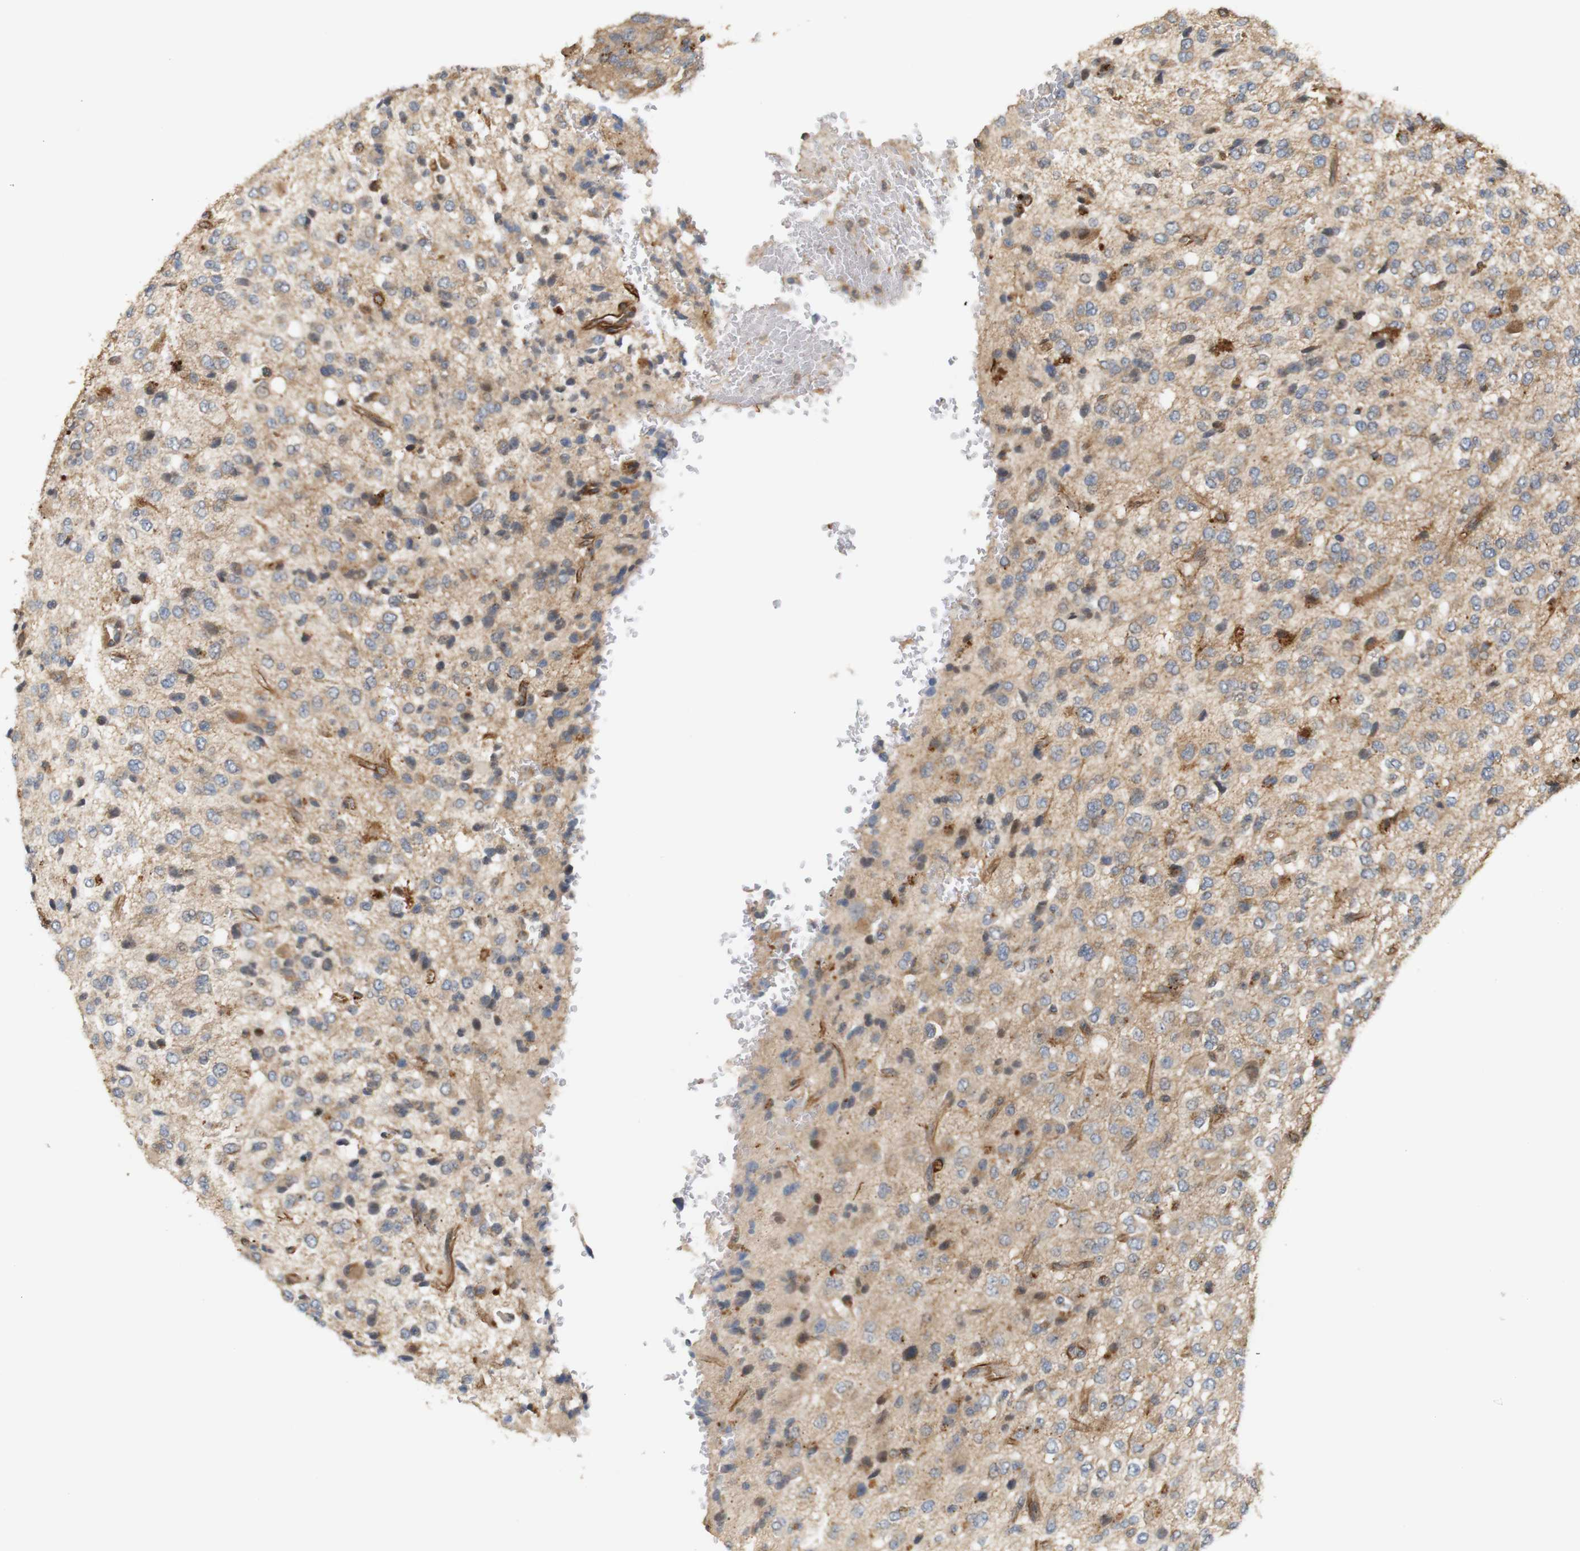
{"staining": {"intensity": "moderate", "quantity": "25%-75%", "location": "cytoplasmic/membranous"}, "tissue": "glioma", "cell_type": "Tumor cells", "image_type": "cancer", "snomed": [{"axis": "morphology", "description": "Glioma, malignant, High grade"}, {"axis": "topography", "description": "pancreas cauda"}], "caption": "Tumor cells display medium levels of moderate cytoplasmic/membranous expression in approximately 25%-75% of cells in glioma.", "gene": "RPTOR", "patient": {"sex": "male", "age": 60}}